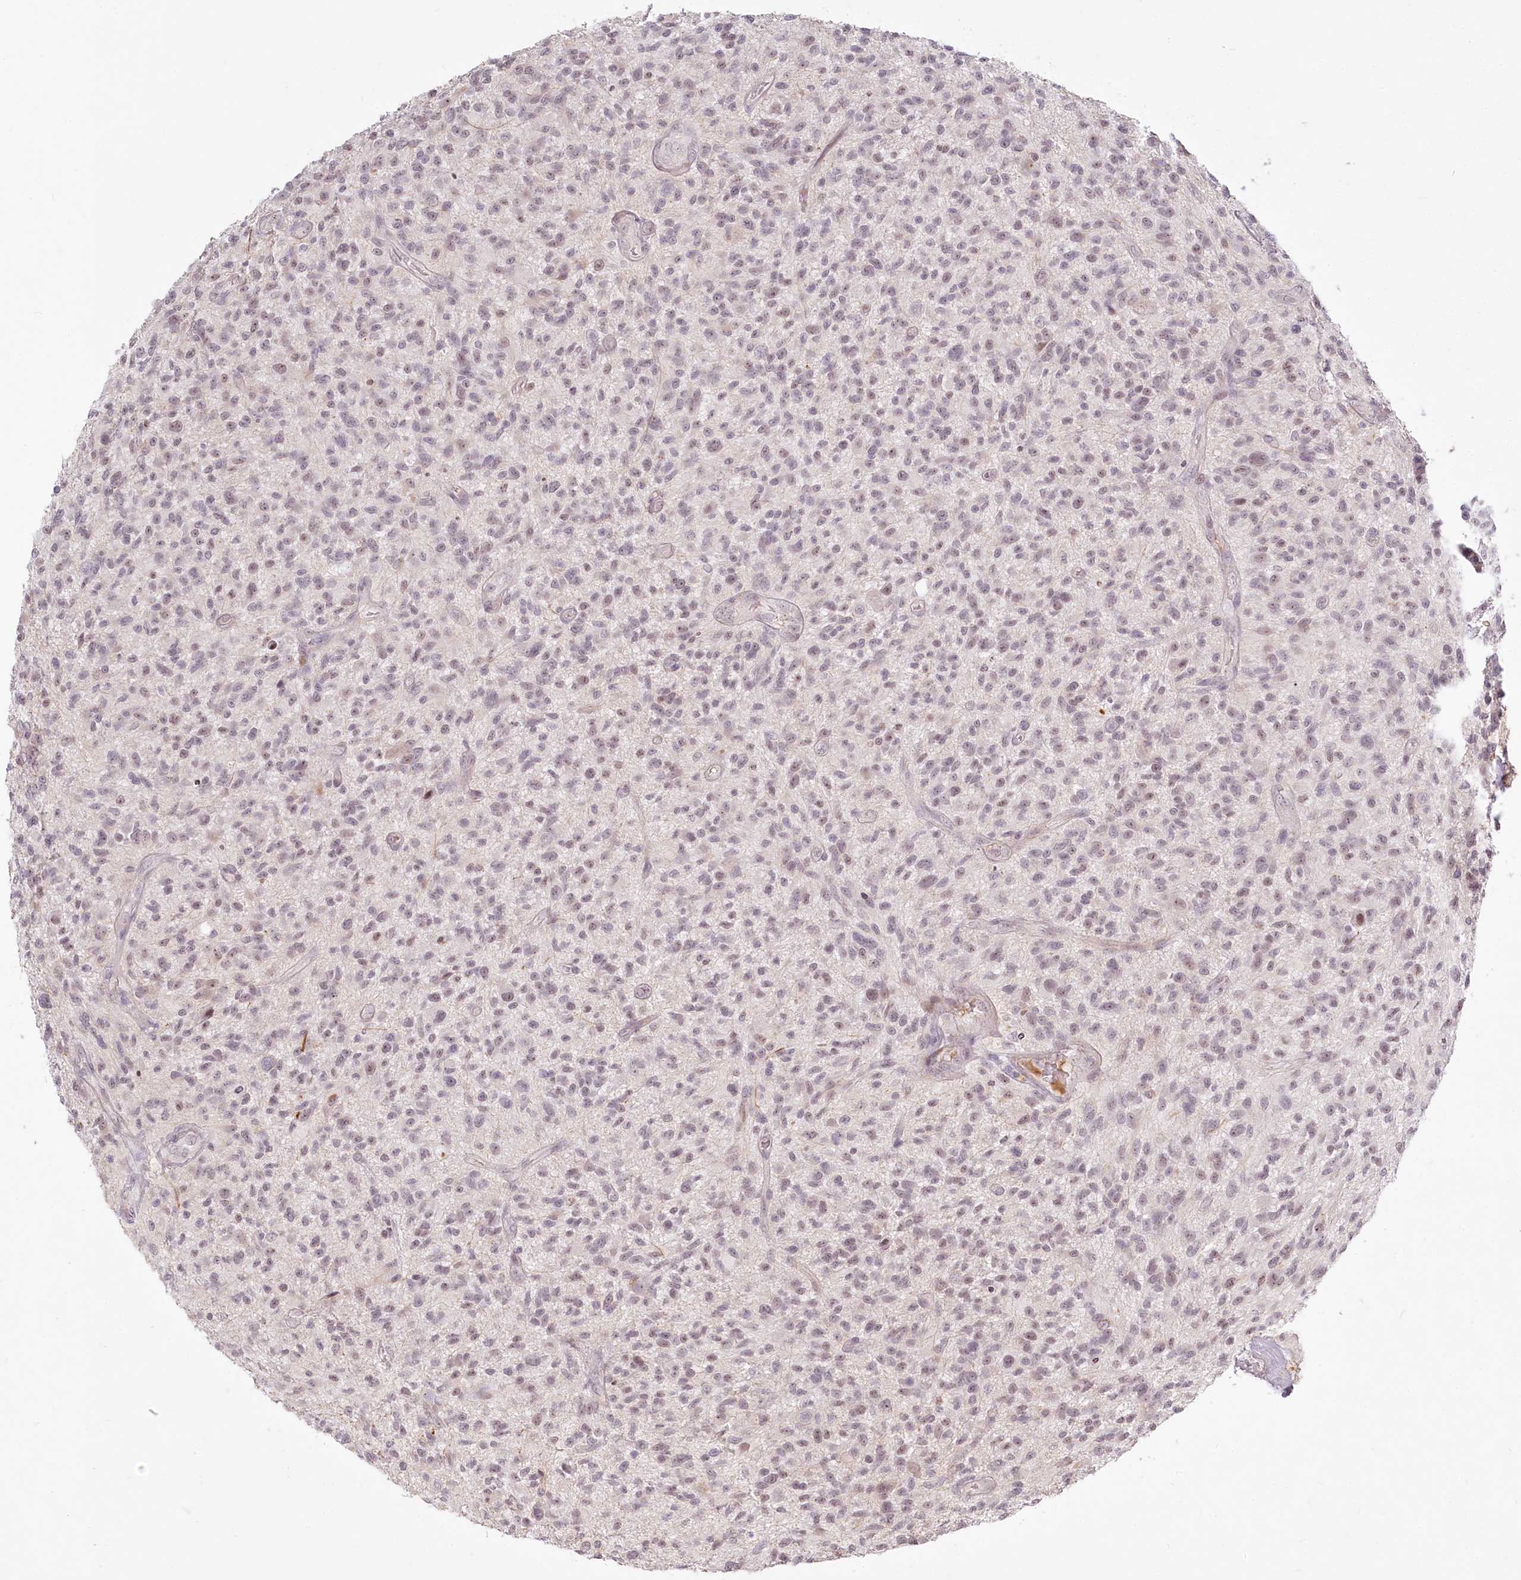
{"staining": {"intensity": "weak", "quantity": "25%-75%", "location": "nuclear"}, "tissue": "glioma", "cell_type": "Tumor cells", "image_type": "cancer", "snomed": [{"axis": "morphology", "description": "Glioma, malignant, High grade"}, {"axis": "topography", "description": "Brain"}], "caption": "IHC image of neoplastic tissue: human glioma stained using immunohistochemistry shows low levels of weak protein expression localized specifically in the nuclear of tumor cells, appearing as a nuclear brown color.", "gene": "EXOSC7", "patient": {"sex": "male", "age": 47}}